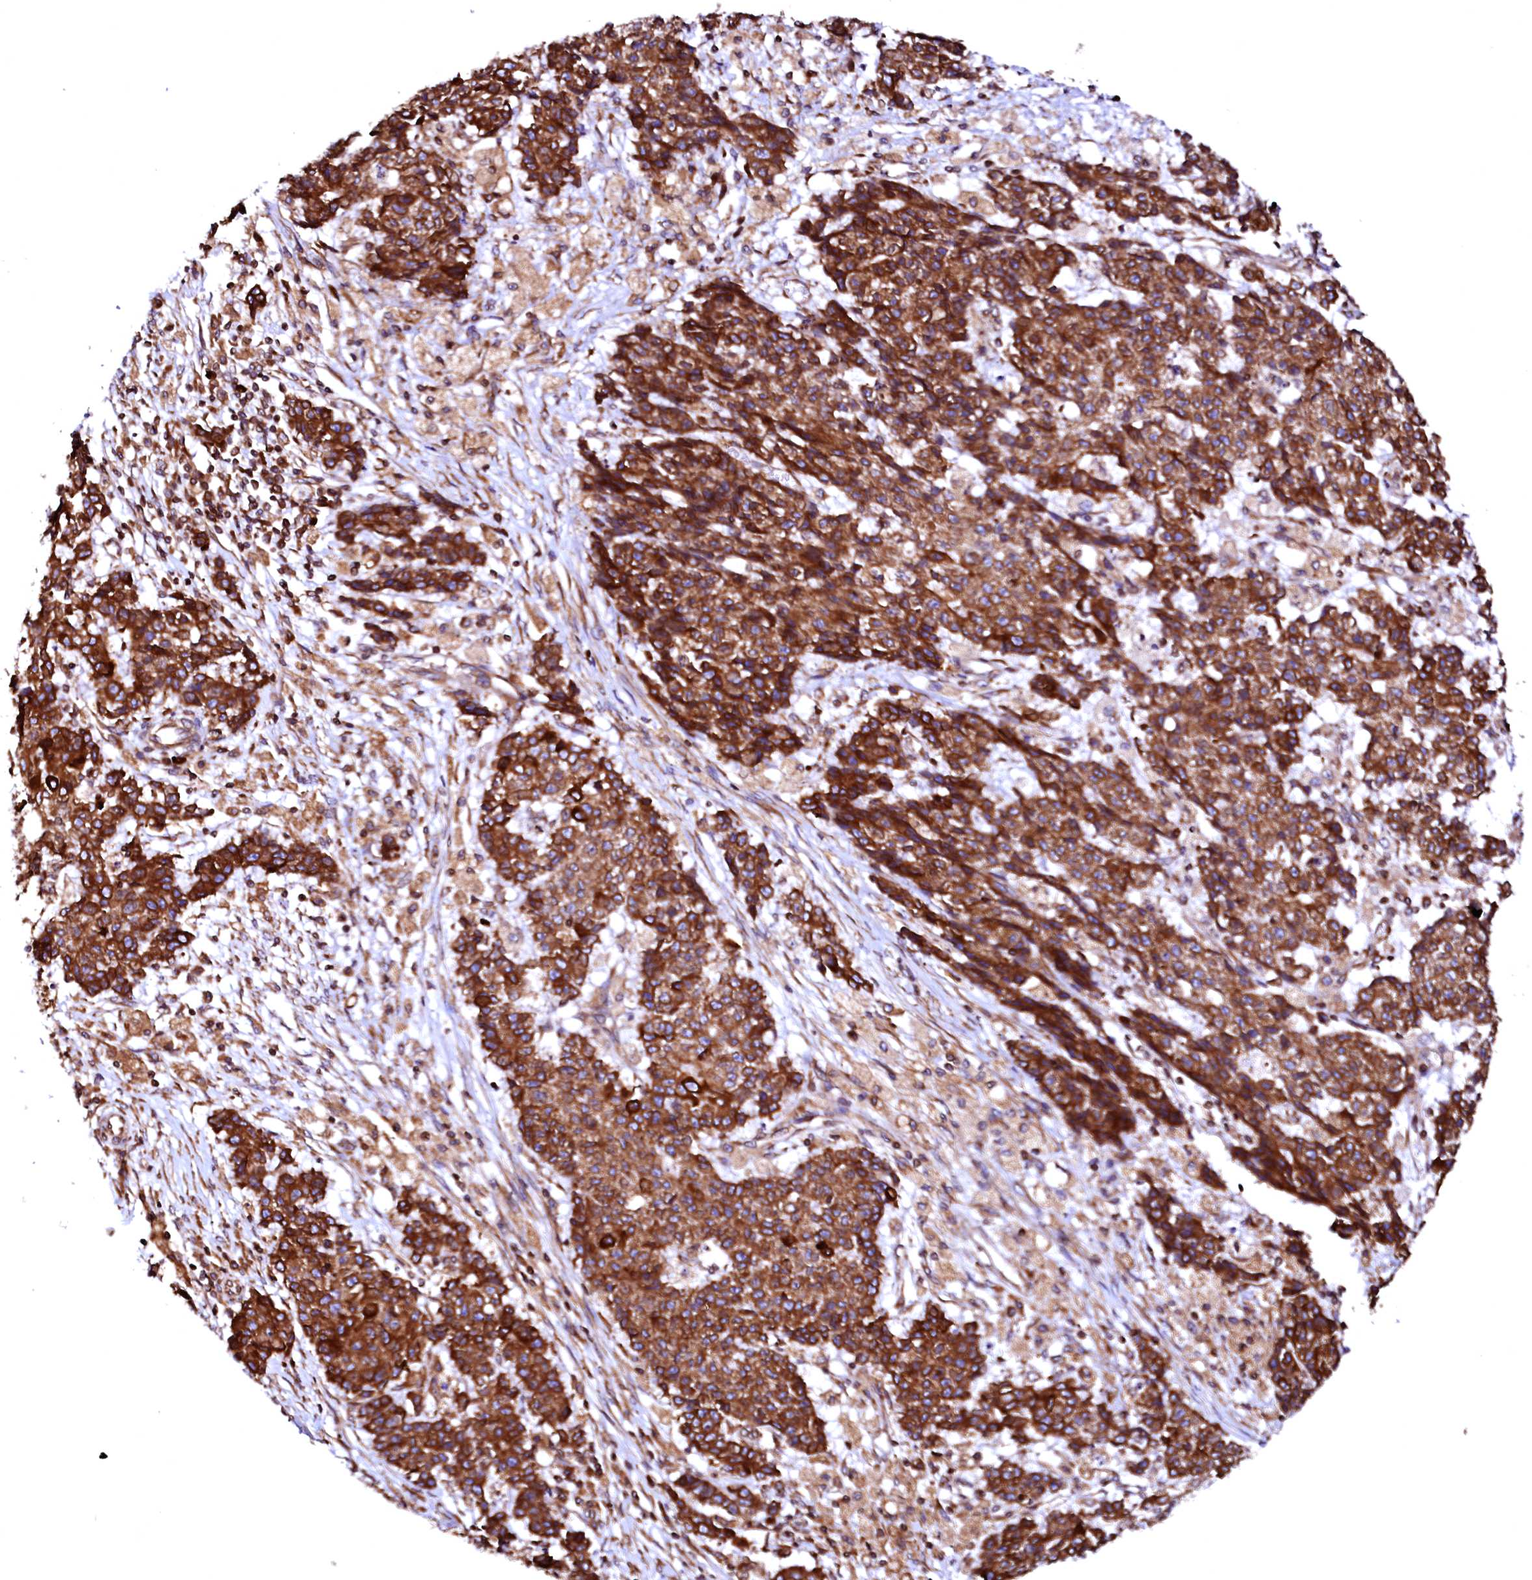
{"staining": {"intensity": "strong", "quantity": ">75%", "location": "cytoplasmic/membranous"}, "tissue": "ovarian cancer", "cell_type": "Tumor cells", "image_type": "cancer", "snomed": [{"axis": "morphology", "description": "Carcinoma, endometroid"}, {"axis": "topography", "description": "Ovary"}], "caption": "Protein expression analysis of human endometroid carcinoma (ovarian) reveals strong cytoplasmic/membranous expression in about >75% of tumor cells.", "gene": "DERL1", "patient": {"sex": "female", "age": 42}}